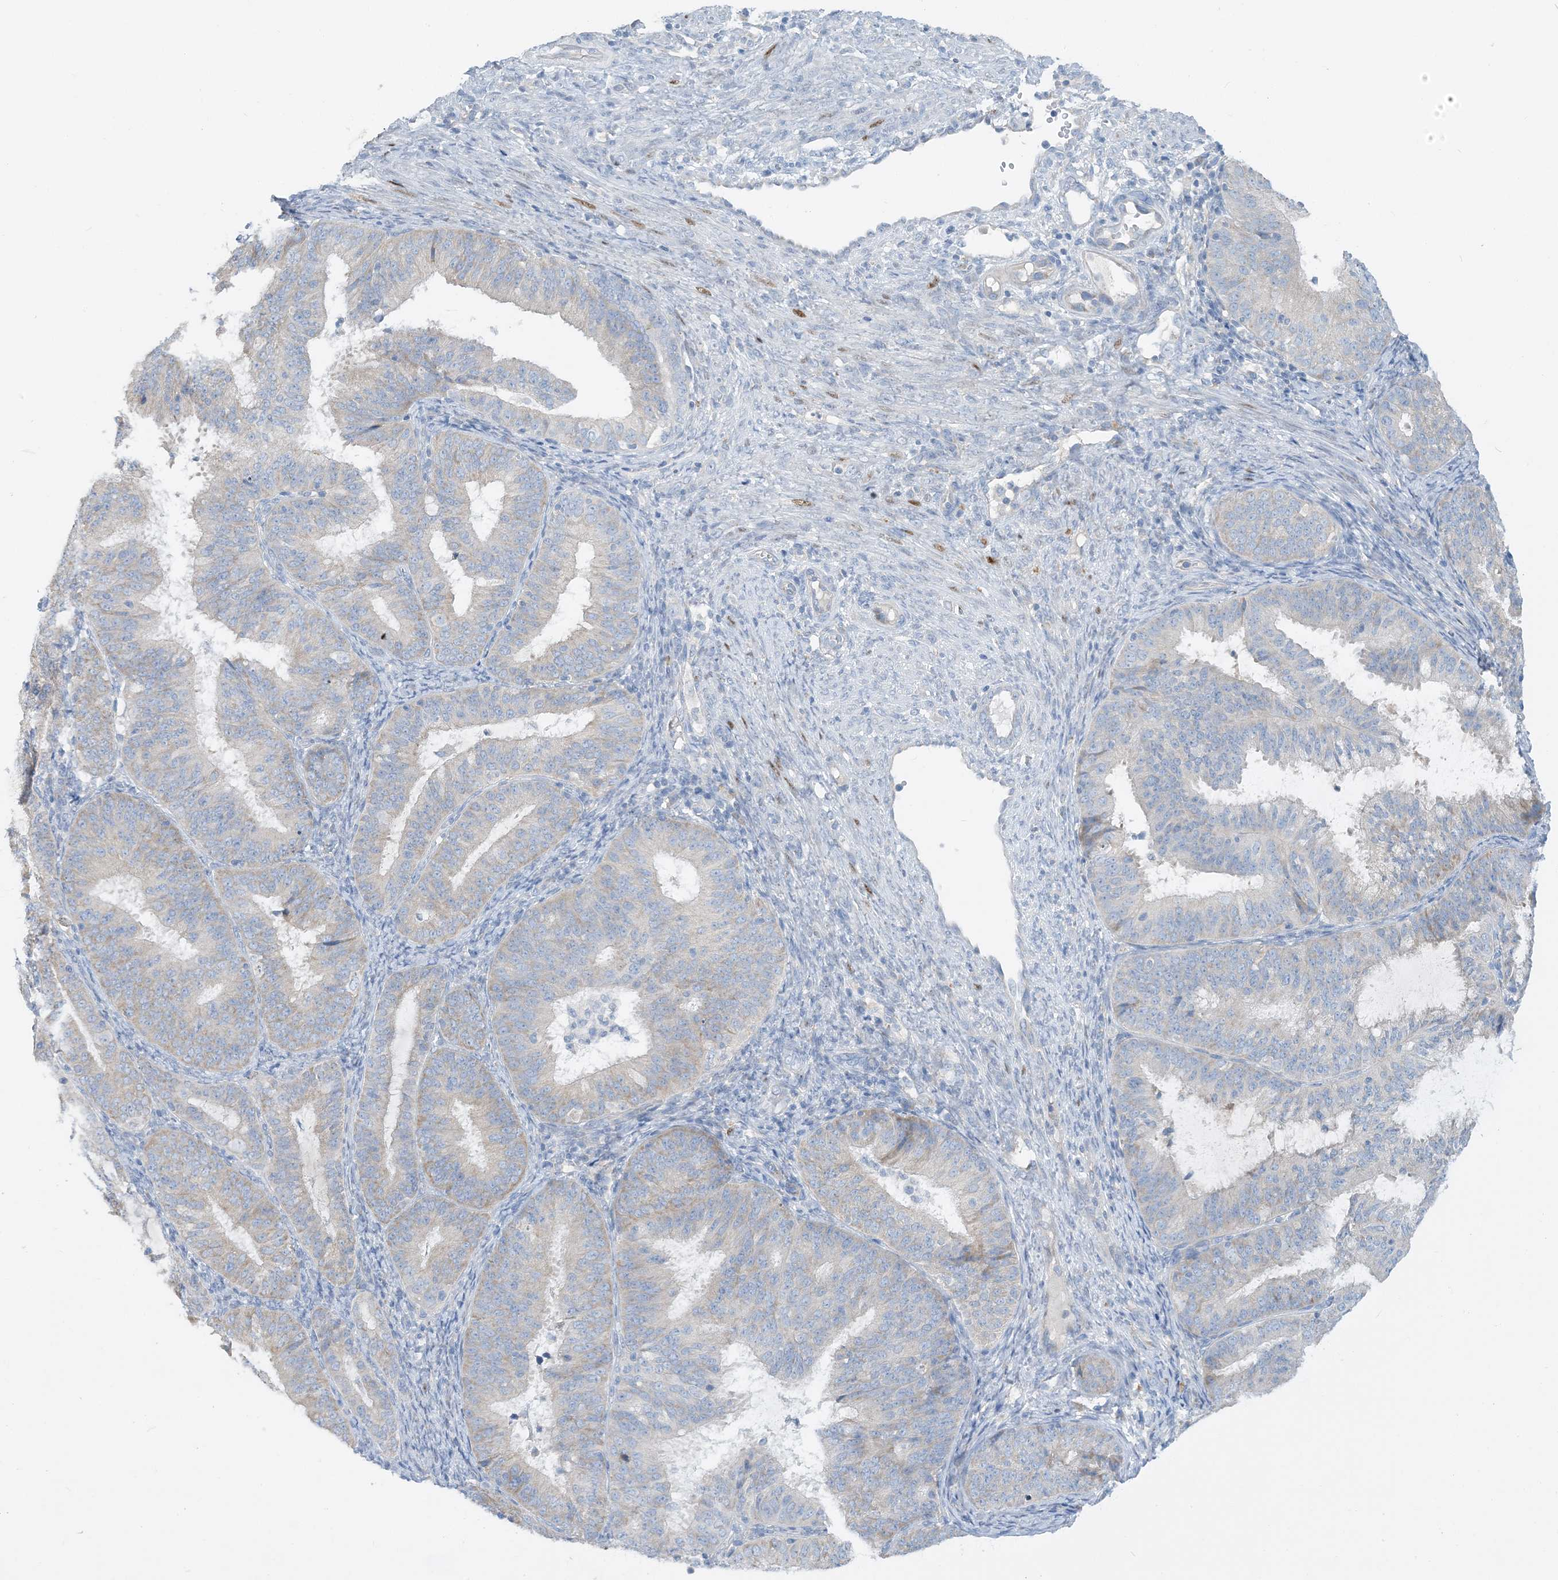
{"staining": {"intensity": "negative", "quantity": "none", "location": "none"}, "tissue": "endometrial cancer", "cell_type": "Tumor cells", "image_type": "cancer", "snomed": [{"axis": "morphology", "description": "Adenocarcinoma, NOS"}, {"axis": "topography", "description": "Endometrium"}], "caption": "This is an immunohistochemistry (IHC) micrograph of human adenocarcinoma (endometrial). There is no expression in tumor cells.", "gene": "ZCCHC18", "patient": {"sex": "female", "age": 51}}